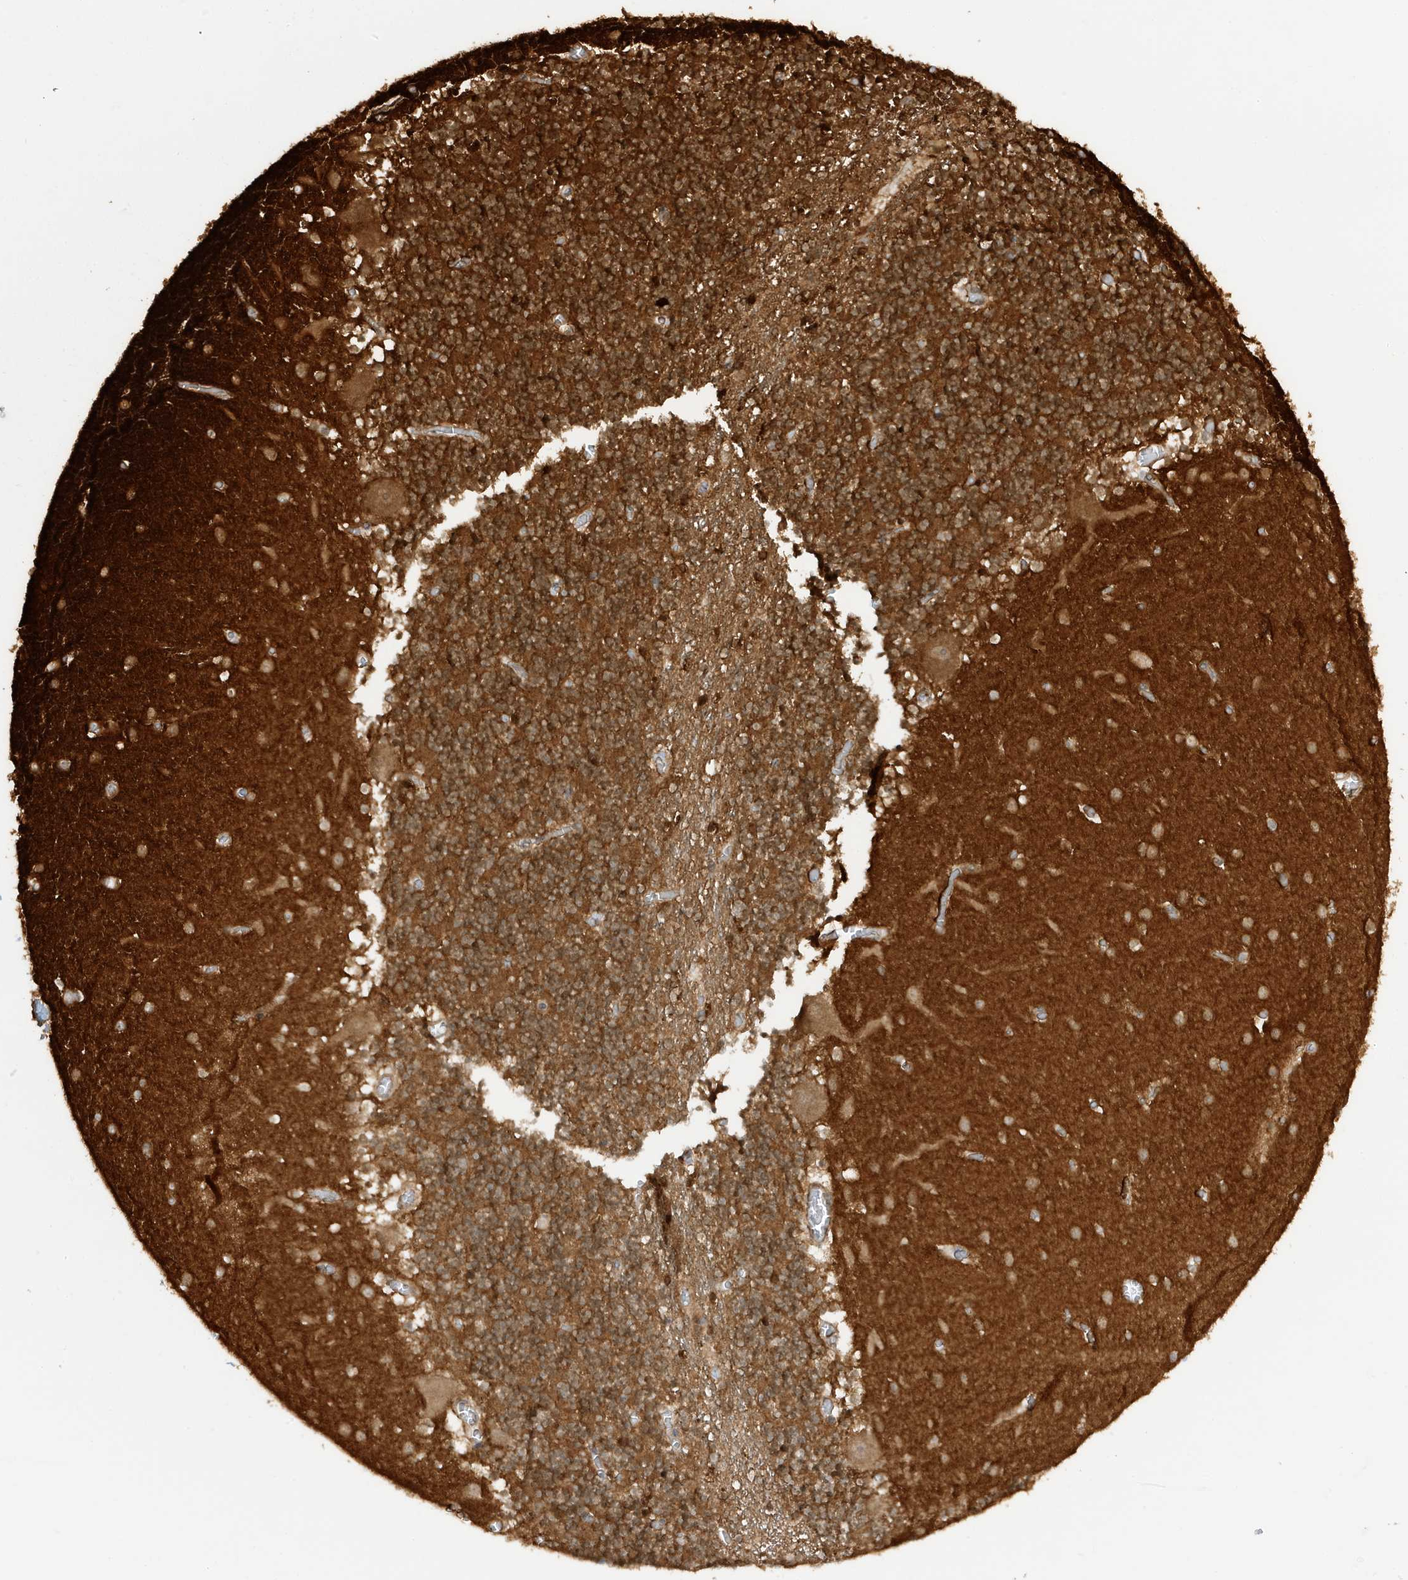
{"staining": {"intensity": "strong", "quantity": ">75%", "location": "cytoplasmic/membranous"}, "tissue": "cerebellum", "cell_type": "Cells in granular layer", "image_type": "normal", "snomed": [{"axis": "morphology", "description": "Normal tissue, NOS"}, {"axis": "topography", "description": "Cerebellum"}], "caption": "DAB (3,3'-diaminobenzidine) immunohistochemical staining of benign cerebellum demonstrates strong cytoplasmic/membranous protein positivity in about >75% of cells in granular layer.", "gene": "CDC42EP3", "patient": {"sex": "female", "age": 28}}